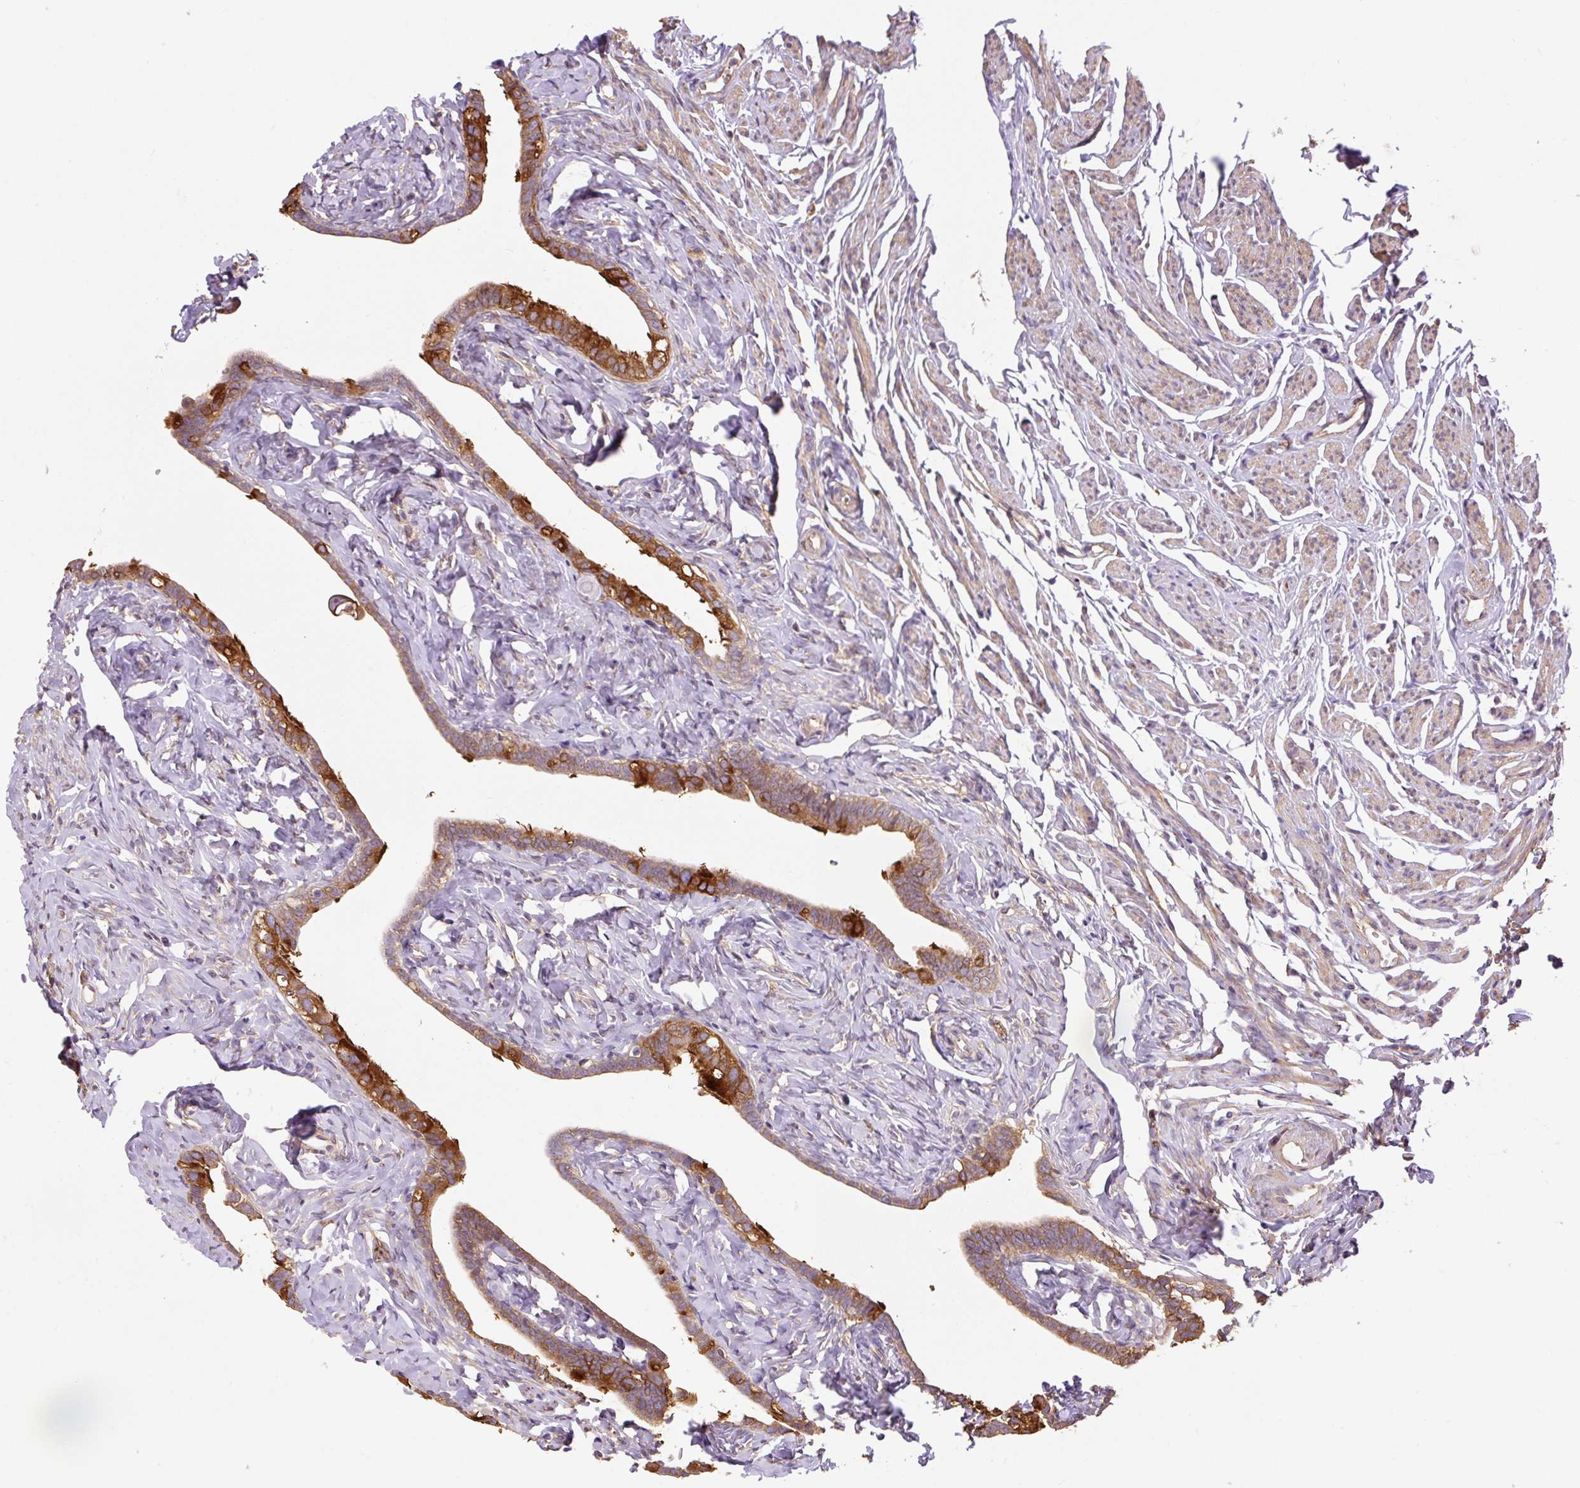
{"staining": {"intensity": "strong", "quantity": ">75%", "location": "cytoplasmic/membranous"}, "tissue": "fallopian tube", "cell_type": "Glandular cells", "image_type": "normal", "snomed": [{"axis": "morphology", "description": "Normal tissue, NOS"}, {"axis": "topography", "description": "Fallopian tube"}], "caption": "Glandular cells show strong cytoplasmic/membranous expression in approximately >75% of cells in unremarkable fallopian tube.", "gene": "COX8A", "patient": {"sex": "female", "age": 66}}